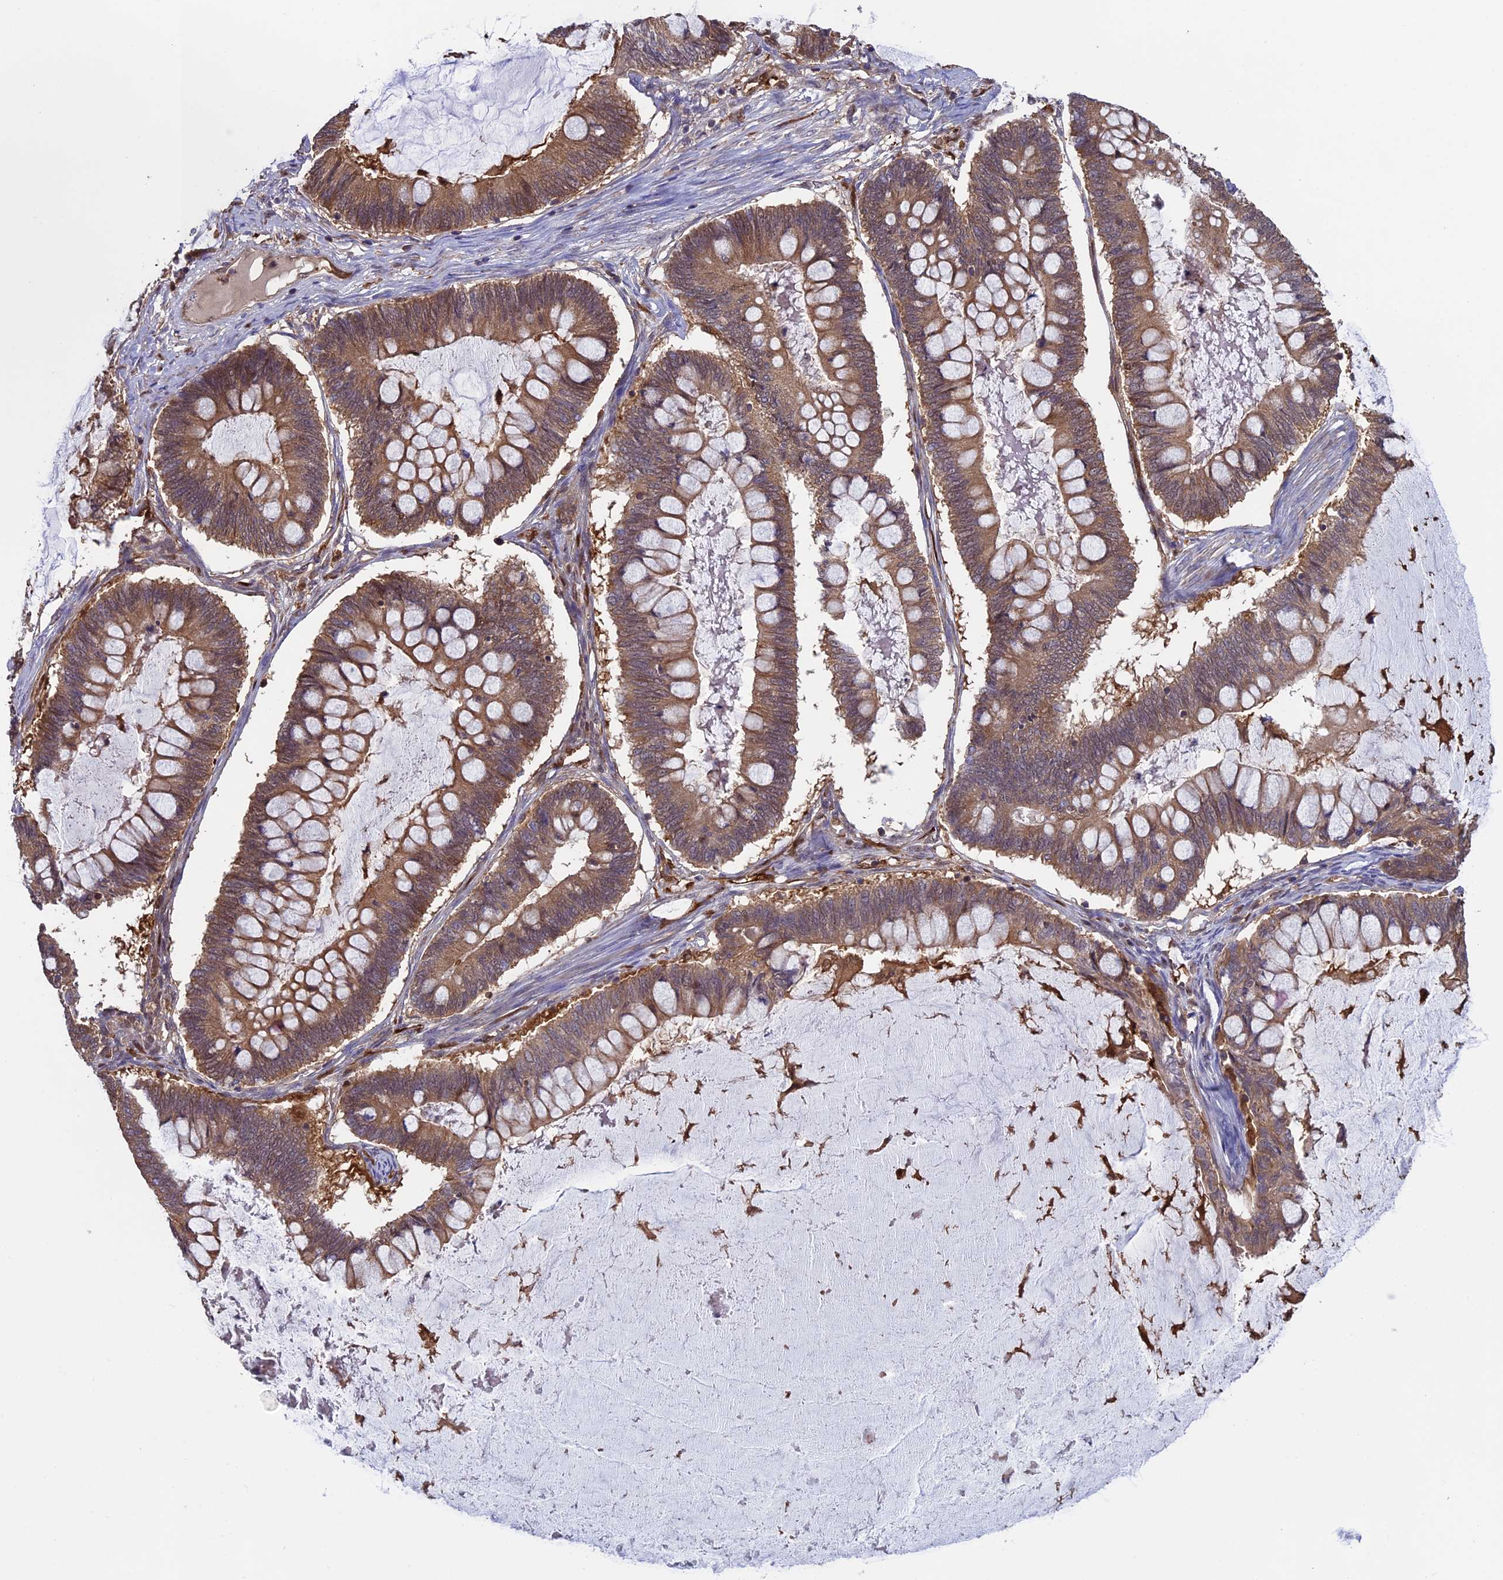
{"staining": {"intensity": "moderate", "quantity": ">75%", "location": "cytoplasmic/membranous"}, "tissue": "ovarian cancer", "cell_type": "Tumor cells", "image_type": "cancer", "snomed": [{"axis": "morphology", "description": "Cystadenocarcinoma, mucinous, NOS"}, {"axis": "topography", "description": "Ovary"}], "caption": "A brown stain shows moderate cytoplasmic/membranous staining of a protein in human mucinous cystadenocarcinoma (ovarian) tumor cells.", "gene": "ARHGAP18", "patient": {"sex": "female", "age": 61}}